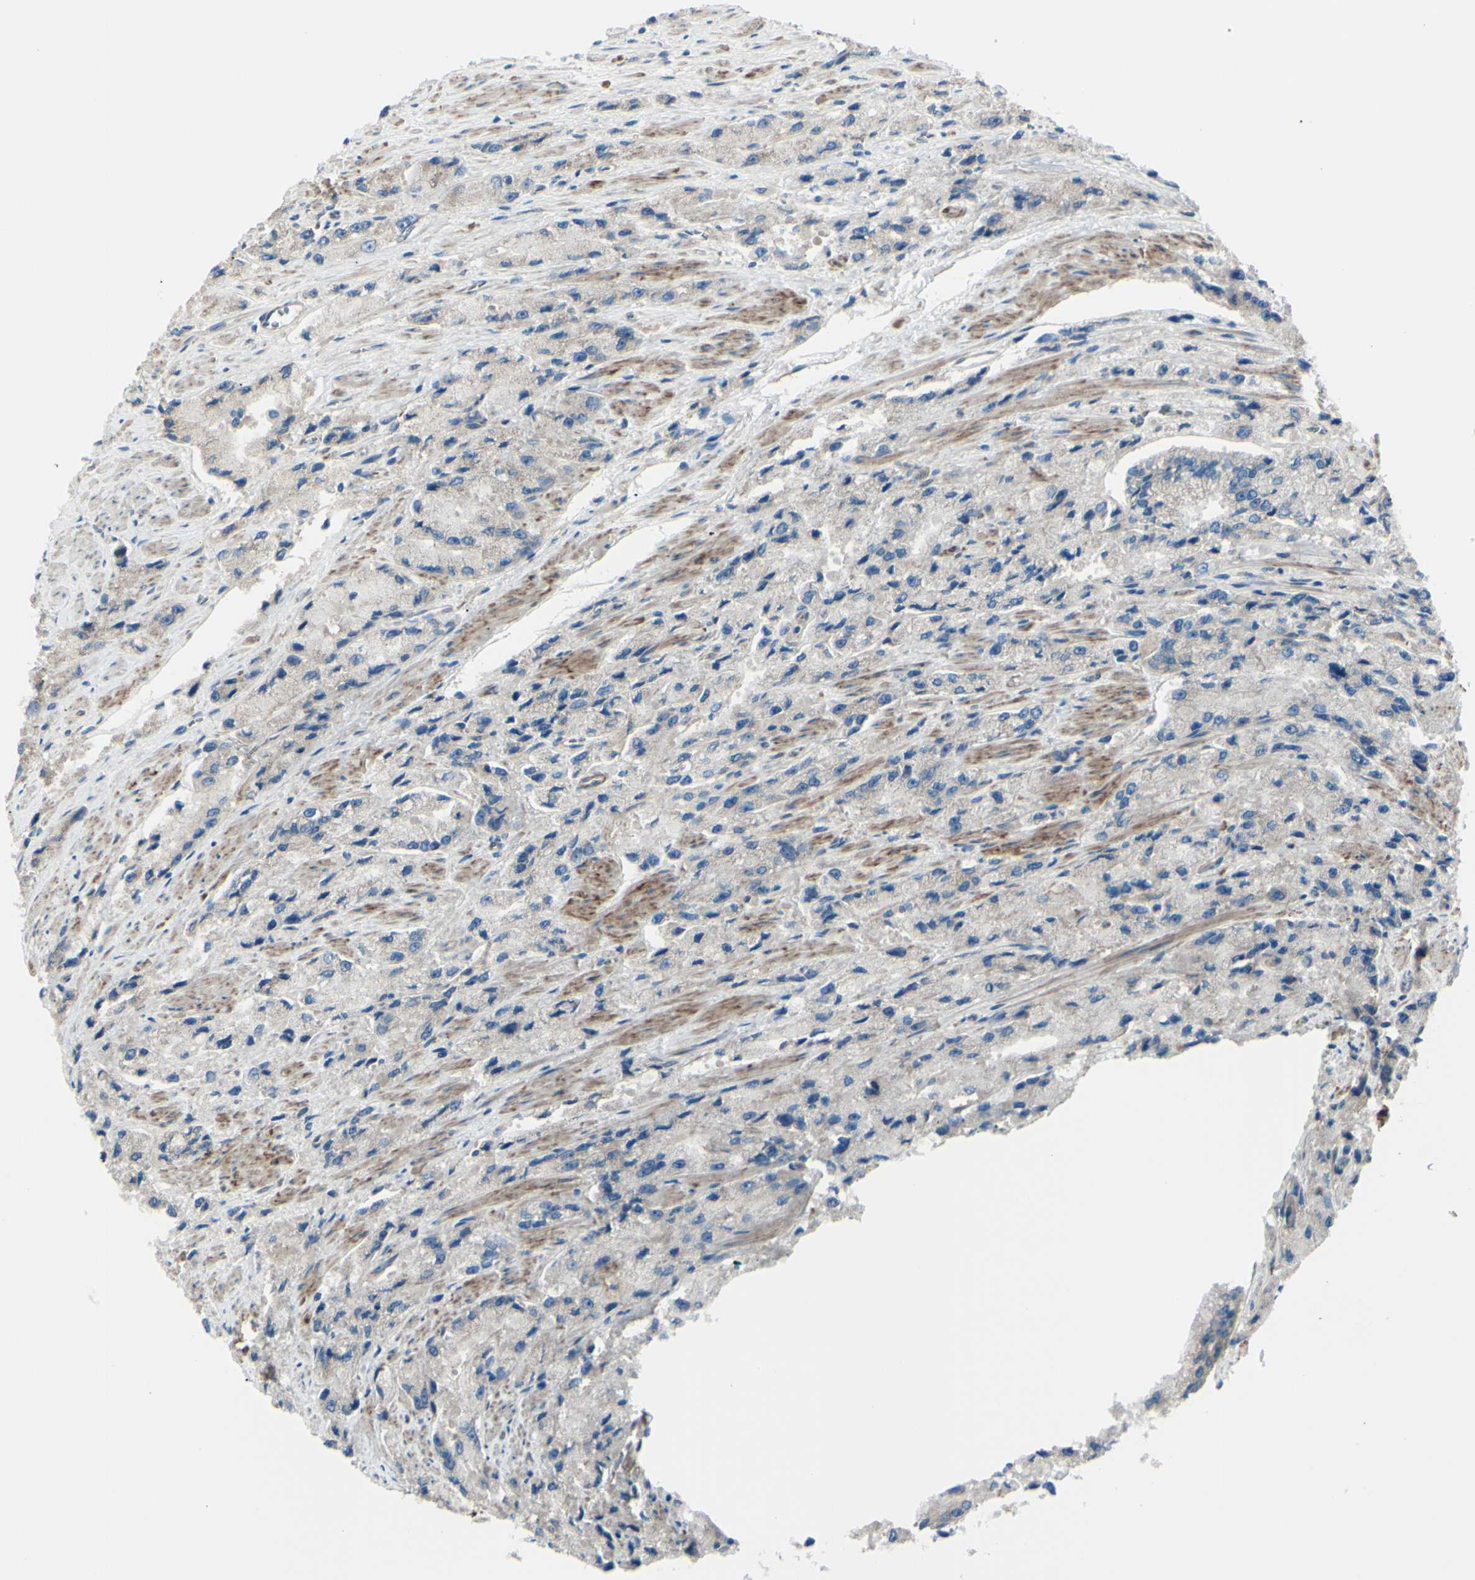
{"staining": {"intensity": "weak", "quantity": ">75%", "location": "cytoplasmic/membranous"}, "tissue": "prostate cancer", "cell_type": "Tumor cells", "image_type": "cancer", "snomed": [{"axis": "morphology", "description": "Adenocarcinoma, High grade"}, {"axis": "topography", "description": "Prostate"}], "caption": "IHC staining of prostate cancer, which demonstrates low levels of weak cytoplasmic/membranous staining in about >75% of tumor cells indicating weak cytoplasmic/membranous protein expression. The staining was performed using DAB (brown) for protein detection and nuclei were counterstained in hematoxylin (blue).", "gene": "PCDHGA2", "patient": {"sex": "male", "age": 58}}